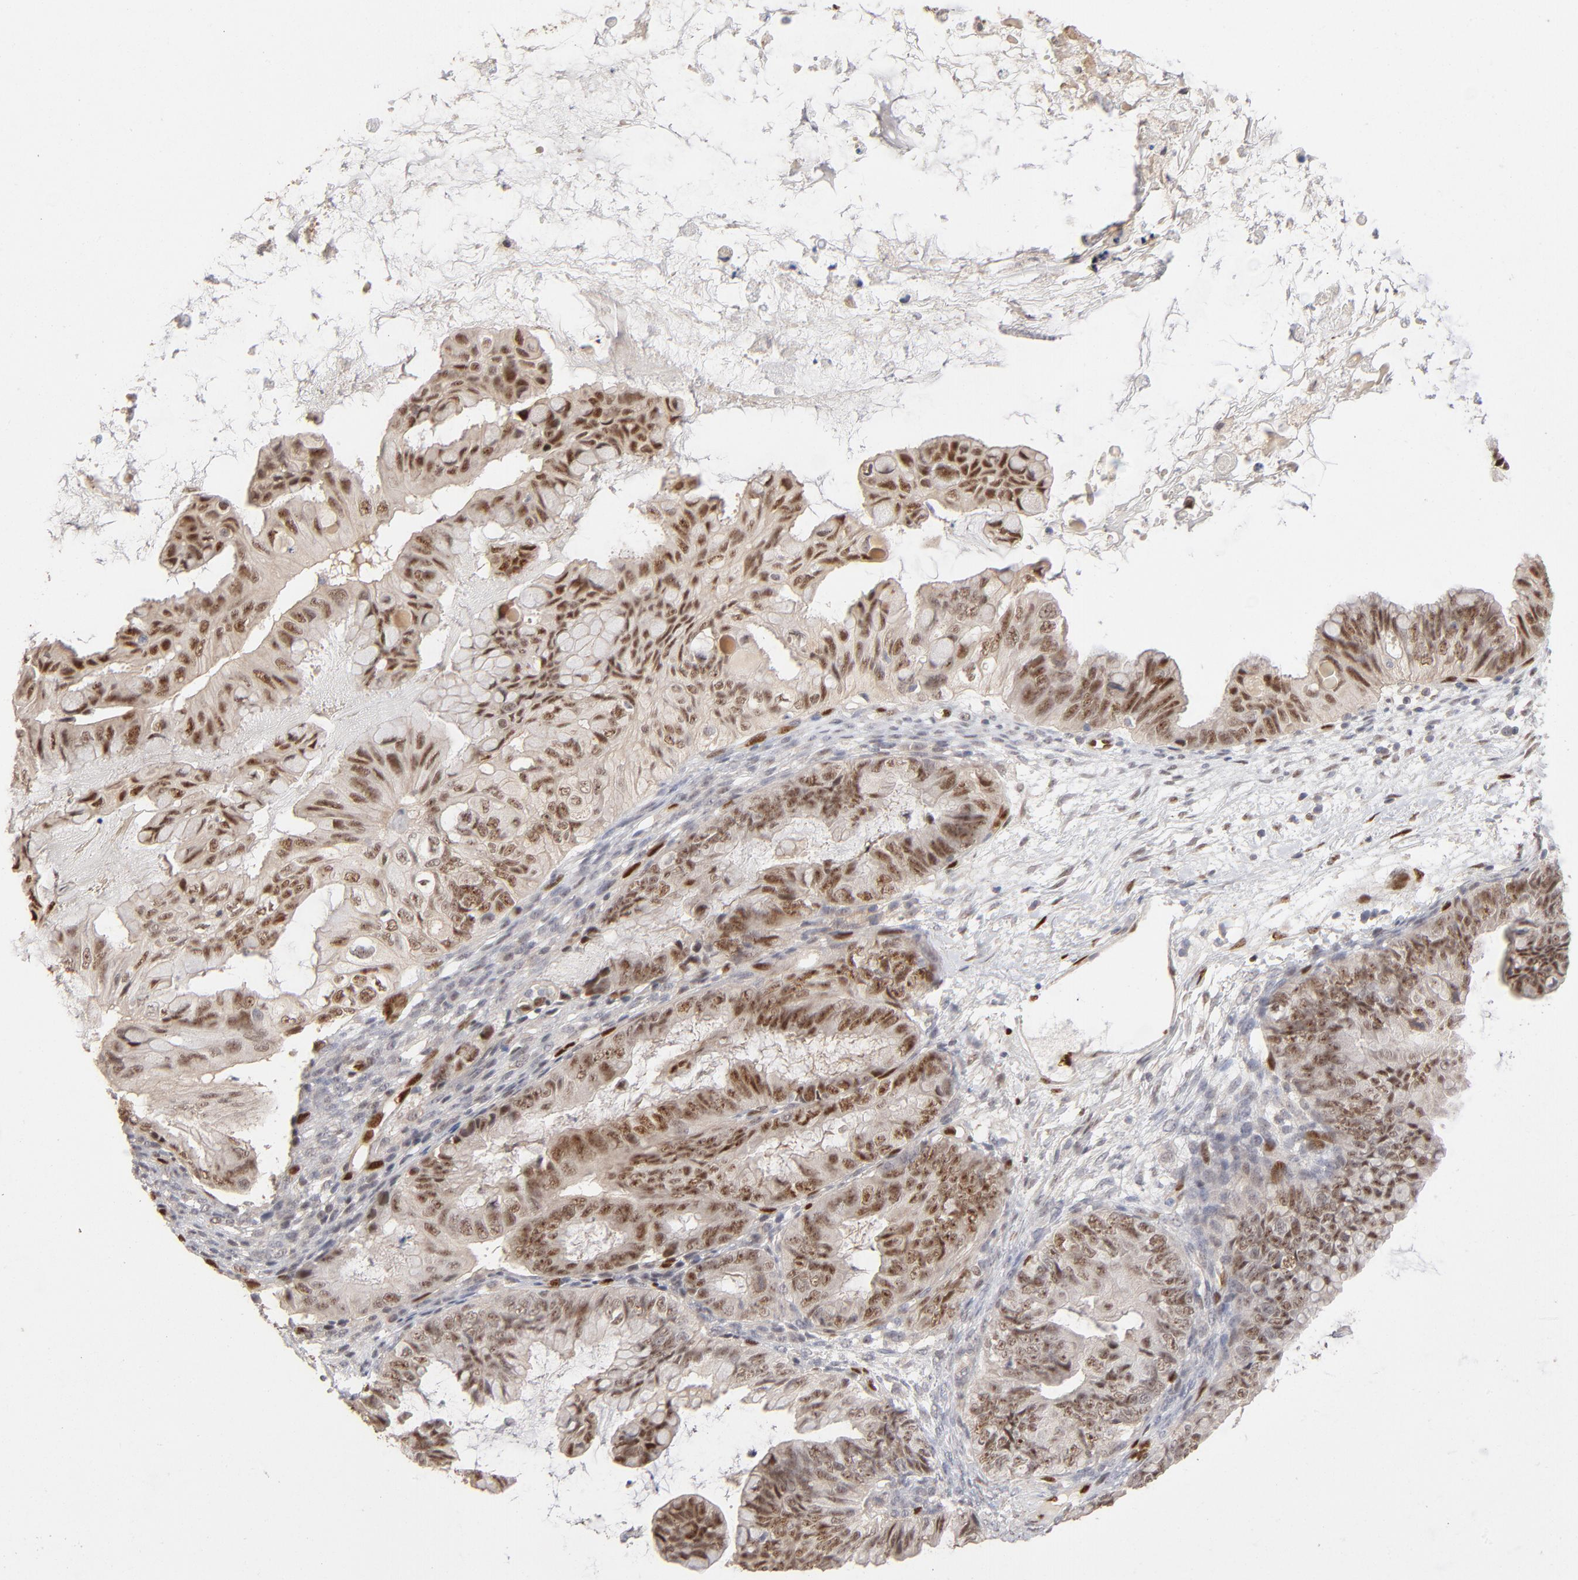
{"staining": {"intensity": "moderate", "quantity": ">75%", "location": "nuclear"}, "tissue": "ovarian cancer", "cell_type": "Tumor cells", "image_type": "cancer", "snomed": [{"axis": "morphology", "description": "Cystadenocarcinoma, mucinous, NOS"}, {"axis": "topography", "description": "Ovary"}], "caption": "Human mucinous cystadenocarcinoma (ovarian) stained with a brown dye shows moderate nuclear positive staining in approximately >75% of tumor cells.", "gene": "NFIB", "patient": {"sex": "female", "age": 36}}